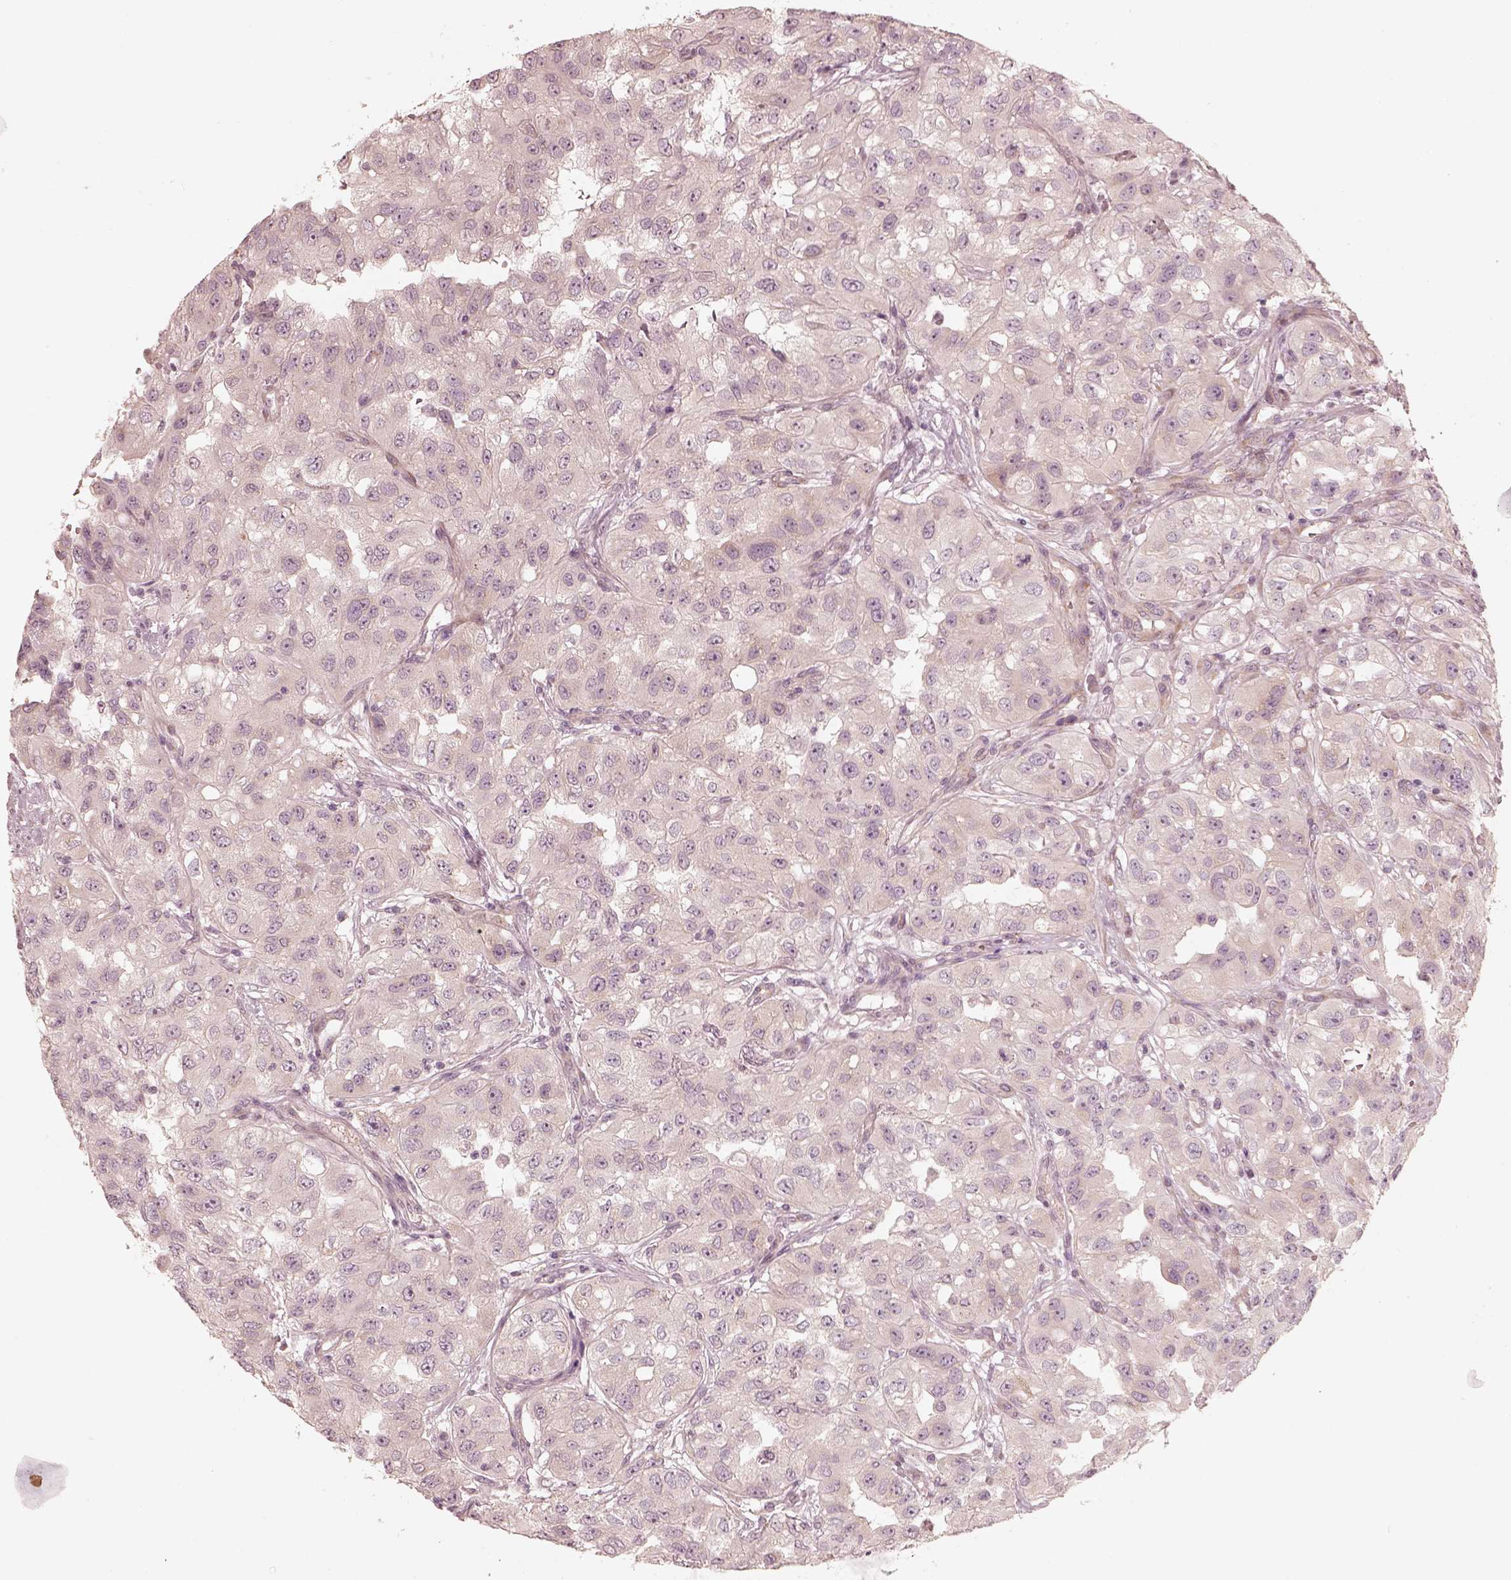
{"staining": {"intensity": "negative", "quantity": "none", "location": "none"}, "tissue": "renal cancer", "cell_type": "Tumor cells", "image_type": "cancer", "snomed": [{"axis": "morphology", "description": "Adenocarcinoma, NOS"}, {"axis": "topography", "description": "Kidney"}], "caption": "This is an IHC image of renal cancer. There is no positivity in tumor cells.", "gene": "RAB3C", "patient": {"sex": "male", "age": 64}}